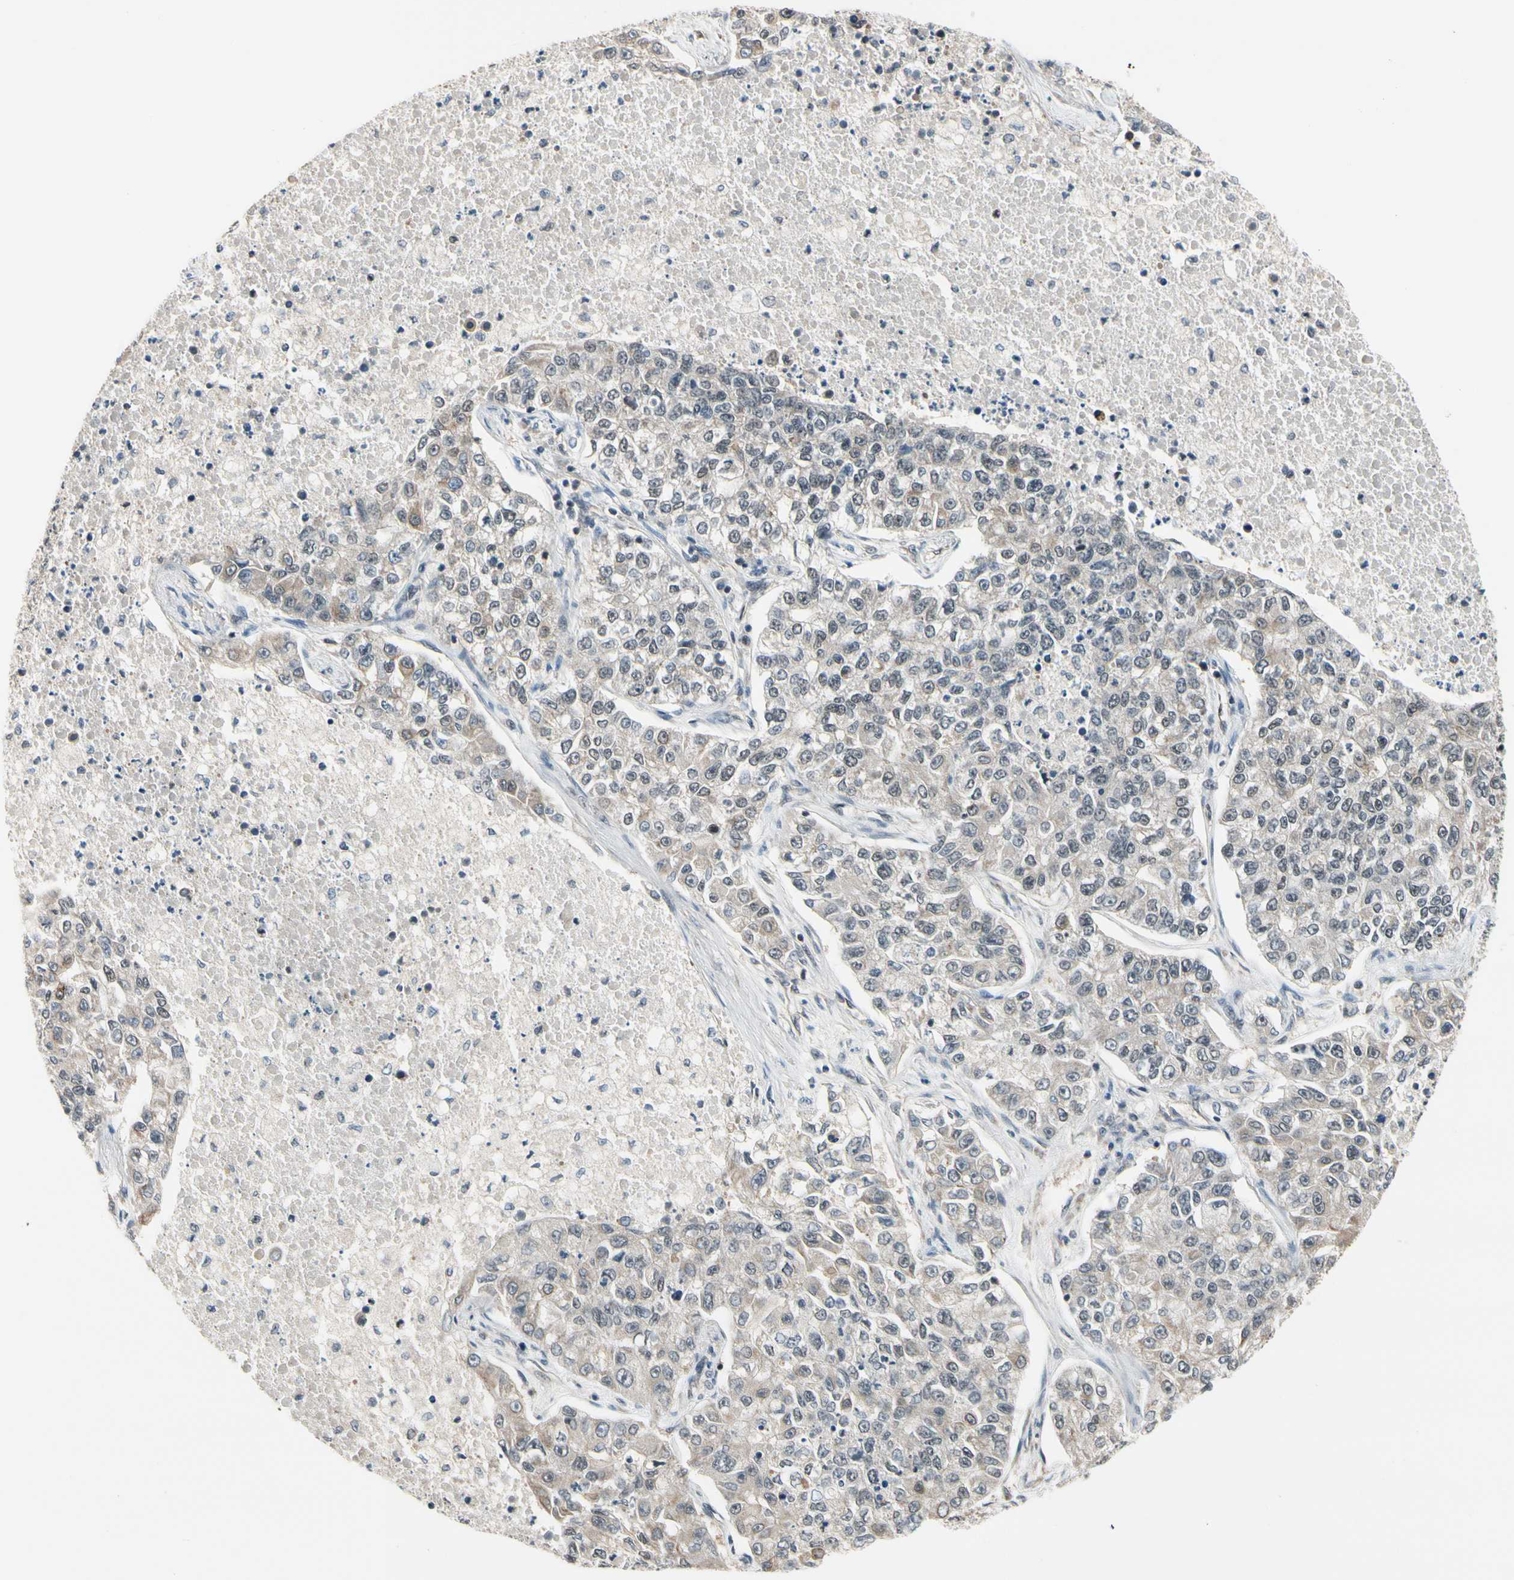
{"staining": {"intensity": "weak", "quantity": "<25%", "location": "cytoplasmic/membranous"}, "tissue": "lung cancer", "cell_type": "Tumor cells", "image_type": "cancer", "snomed": [{"axis": "morphology", "description": "Adenocarcinoma, NOS"}, {"axis": "topography", "description": "Lung"}], "caption": "Immunohistochemical staining of human lung adenocarcinoma exhibits no significant positivity in tumor cells. The staining is performed using DAB (3,3'-diaminobenzidine) brown chromogen with nuclei counter-stained in using hematoxylin.", "gene": "TAF12", "patient": {"sex": "male", "age": 49}}